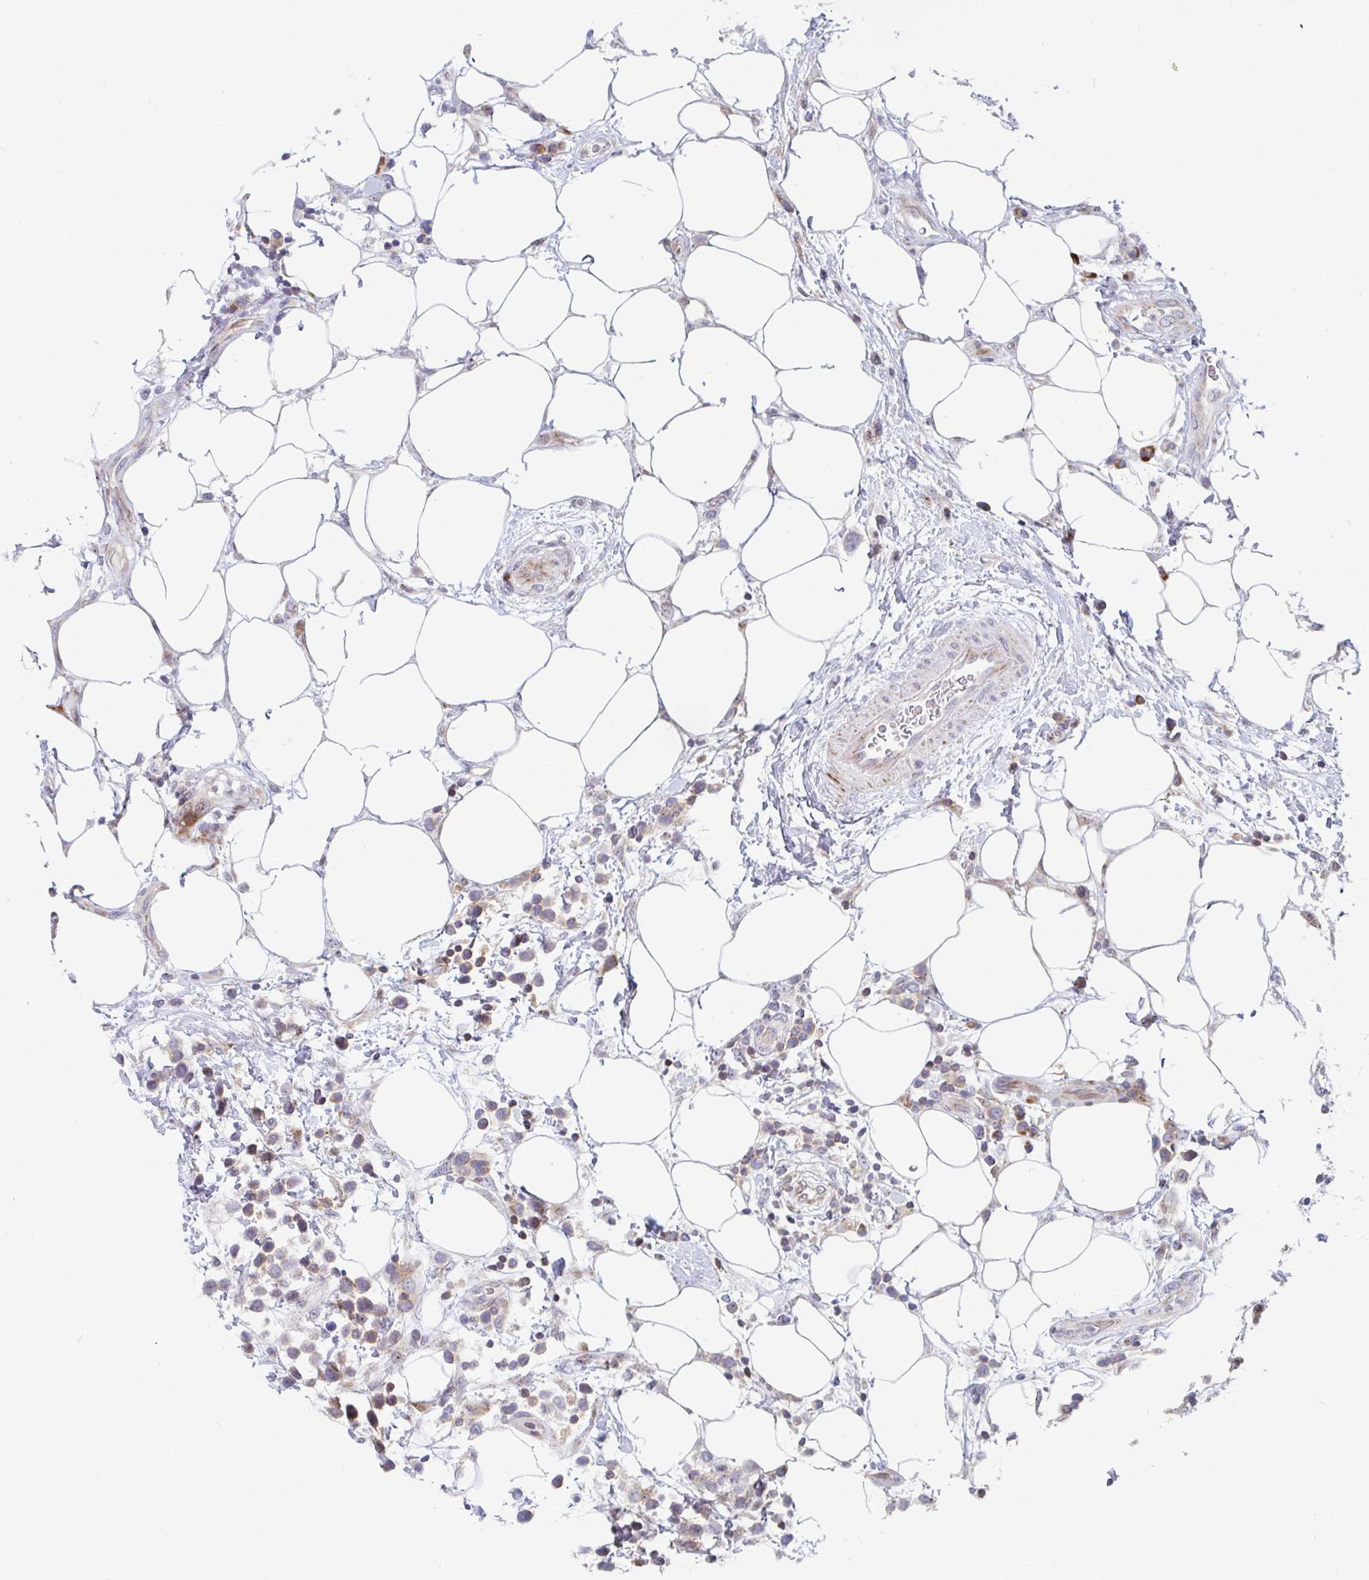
{"staining": {"intensity": "weak", "quantity": "25%-75%", "location": "cytoplasmic/membranous"}, "tissue": "lymphoma", "cell_type": "Tumor cells", "image_type": "cancer", "snomed": [{"axis": "morphology", "description": "Malignant lymphoma, non-Hodgkin's type, Low grade"}, {"axis": "topography", "description": "Lymph node"}], "caption": "Weak cytoplasmic/membranous protein positivity is appreciated in about 25%-75% of tumor cells in lymphoma.", "gene": "PRKCH", "patient": {"sex": "male", "age": 60}}